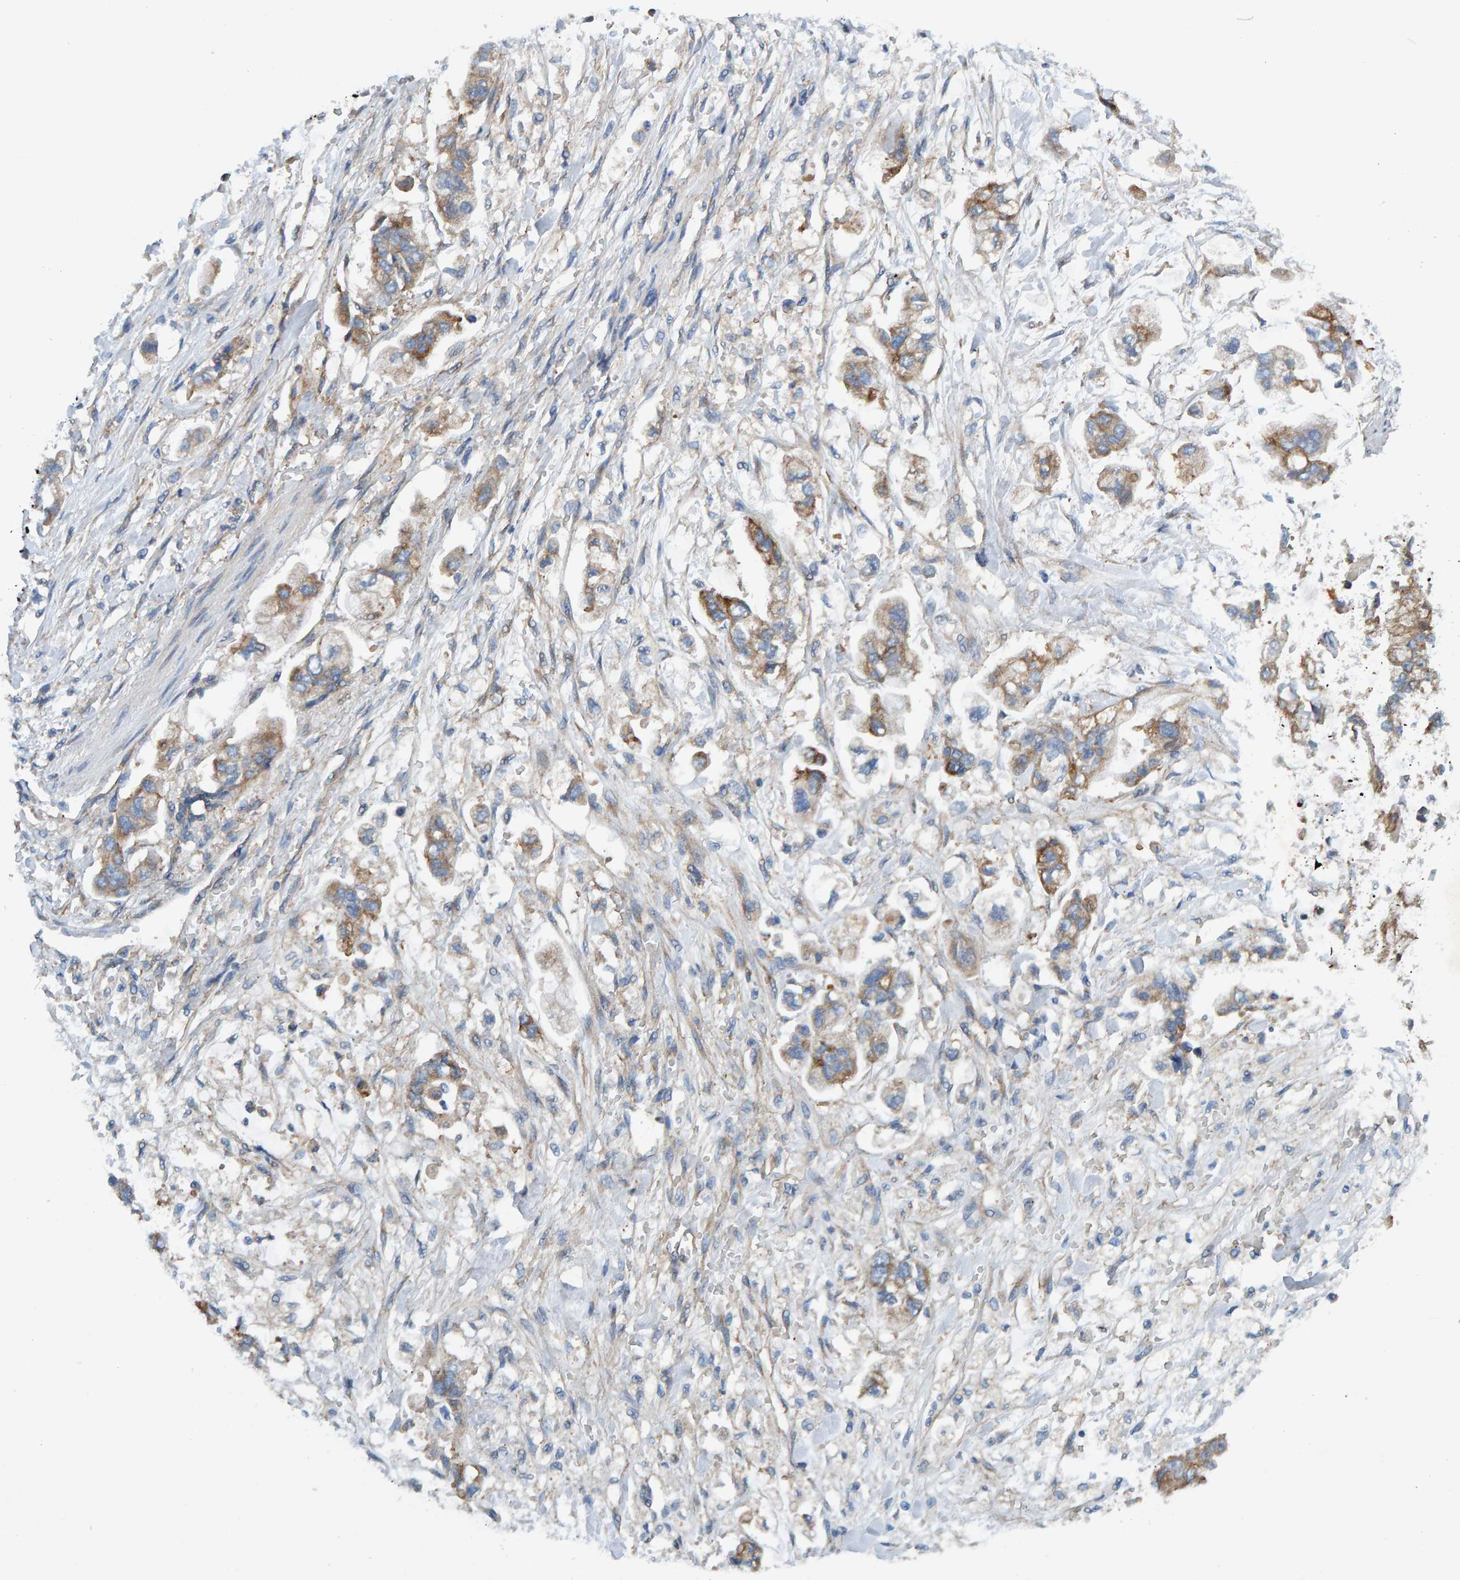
{"staining": {"intensity": "moderate", "quantity": ">75%", "location": "cytoplasmic/membranous"}, "tissue": "stomach cancer", "cell_type": "Tumor cells", "image_type": "cancer", "snomed": [{"axis": "morphology", "description": "Normal tissue, NOS"}, {"axis": "morphology", "description": "Adenocarcinoma, NOS"}, {"axis": "topography", "description": "Stomach"}], "caption": "Stomach cancer (adenocarcinoma) stained with immunohistochemistry (IHC) demonstrates moderate cytoplasmic/membranous staining in about >75% of tumor cells. (IHC, brightfield microscopy, high magnification).", "gene": "MKLN1", "patient": {"sex": "male", "age": 62}}